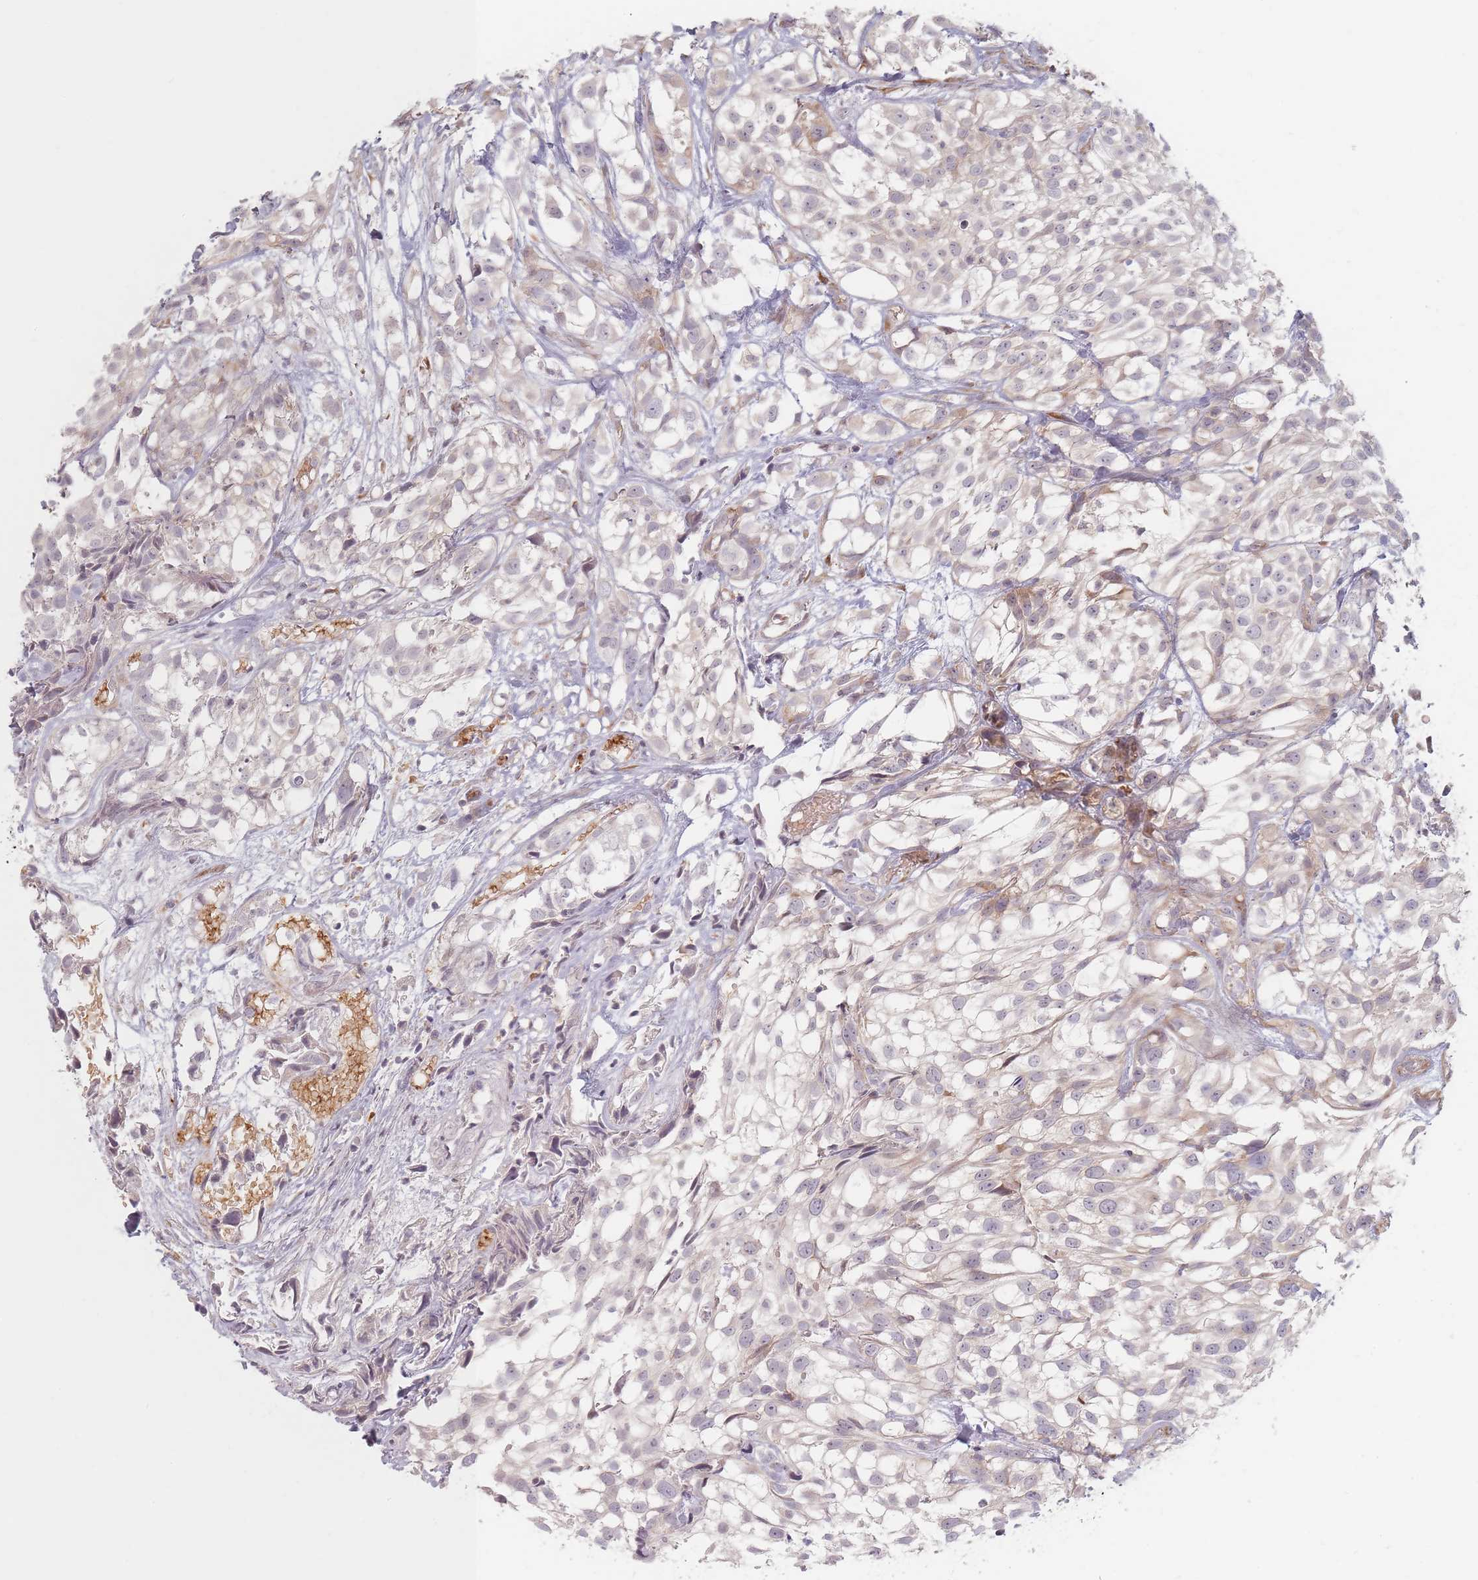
{"staining": {"intensity": "negative", "quantity": "none", "location": "none"}, "tissue": "urothelial cancer", "cell_type": "Tumor cells", "image_type": "cancer", "snomed": [{"axis": "morphology", "description": "Urothelial carcinoma, High grade"}, {"axis": "topography", "description": "Urinary bladder"}], "caption": "The IHC photomicrograph has no significant expression in tumor cells of high-grade urothelial carcinoma tissue.", "gene": "ZKSCAN7", "patient": {"sex": "male", "age": 56}}